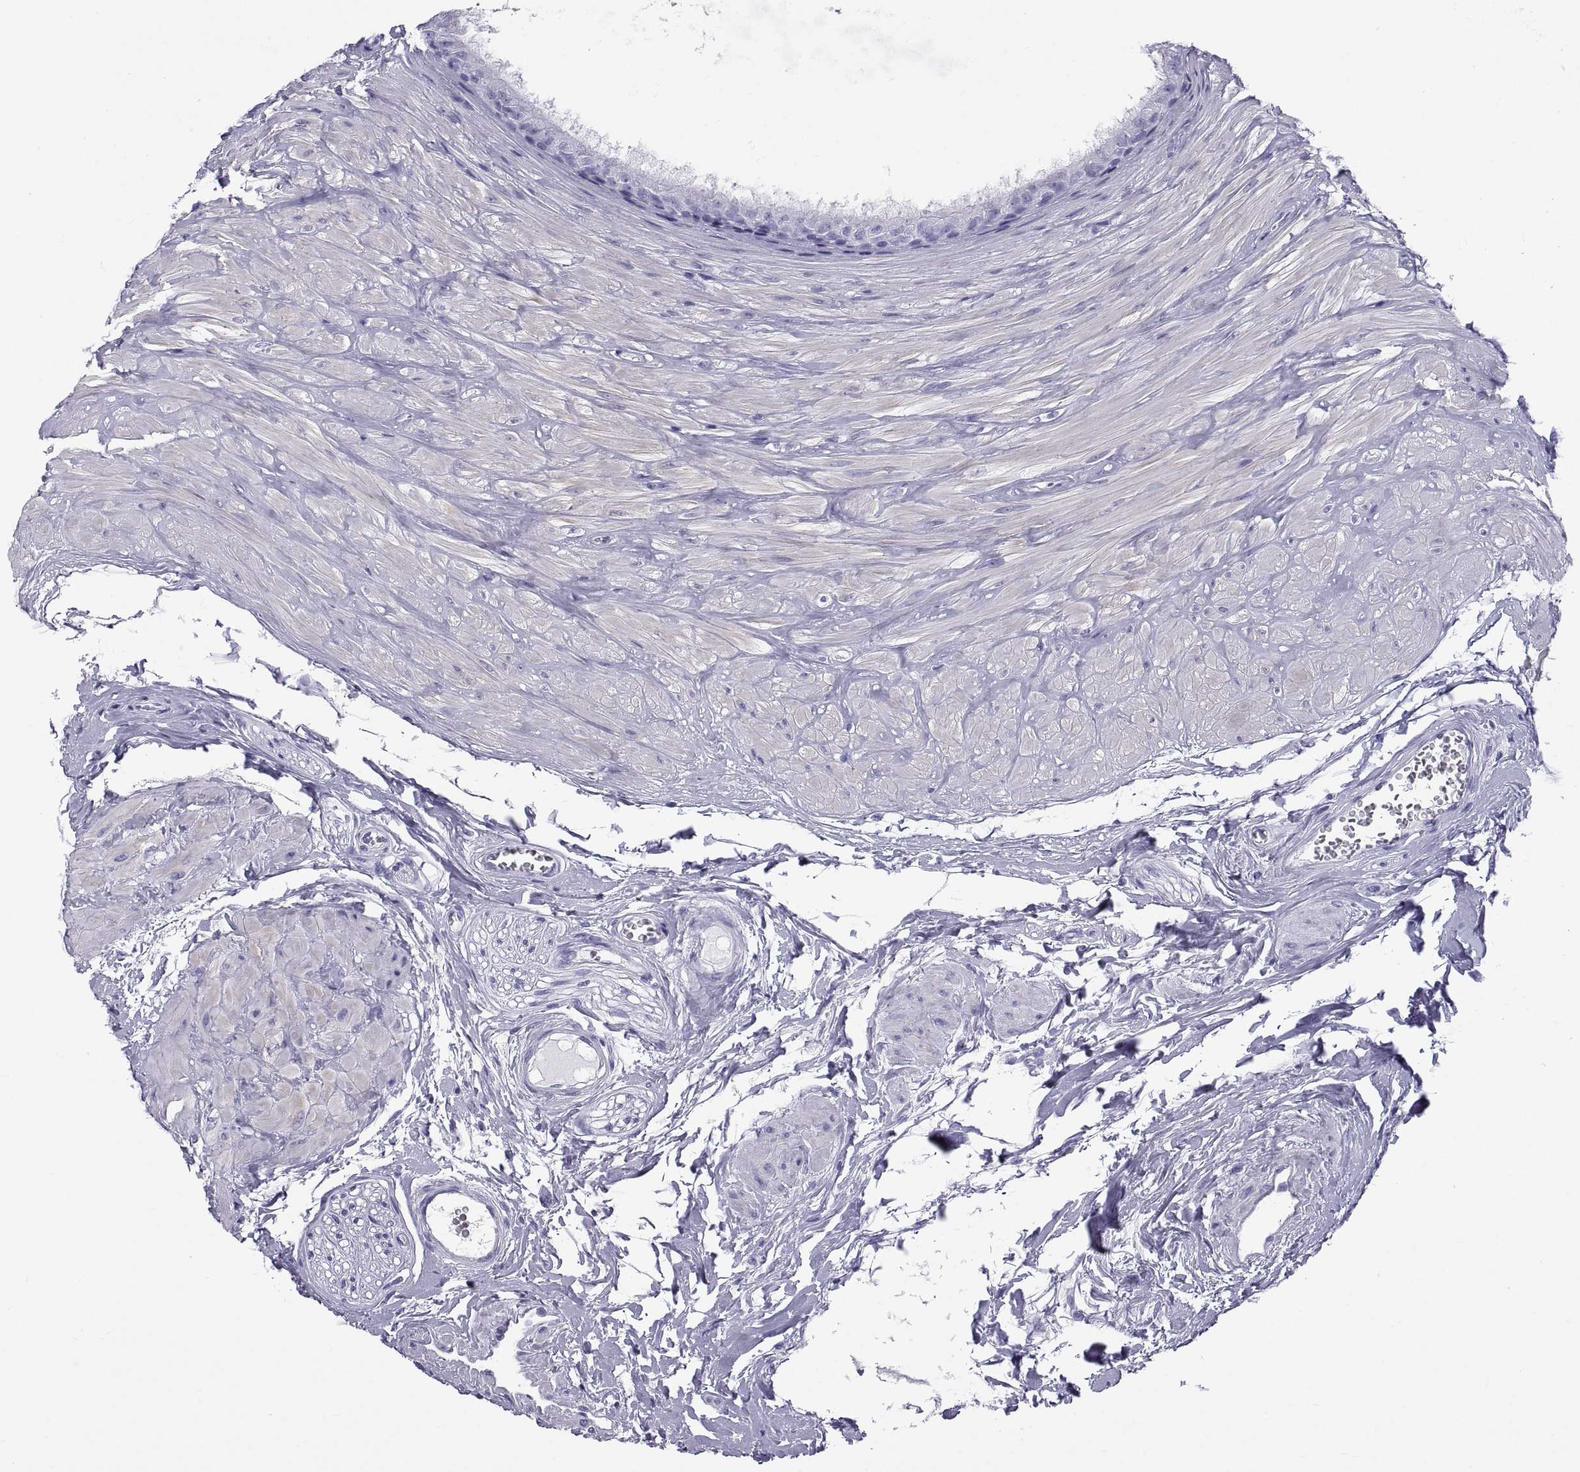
{"staining": {"intensity": "negative", "quantity": "none", "location": "none"}, "tissue": "epididymis", "cell_type": "Glandular cells", "image_type": "normal", "snomed": [{"axis": "morphology", "description": "Normal tissue, NOS"}, {"axis": "topography", "description": "Epididymis"}], "caption": "Immunohistochemistry (IHC) of normal epididymis displays no staining in glandular cells. (DAB (3,3'-diaminobenzidine) immunohistochemistry (IHC), high magnification).", "gene": "CT47A10", "patient": {"sex": "male", "age": 37}}